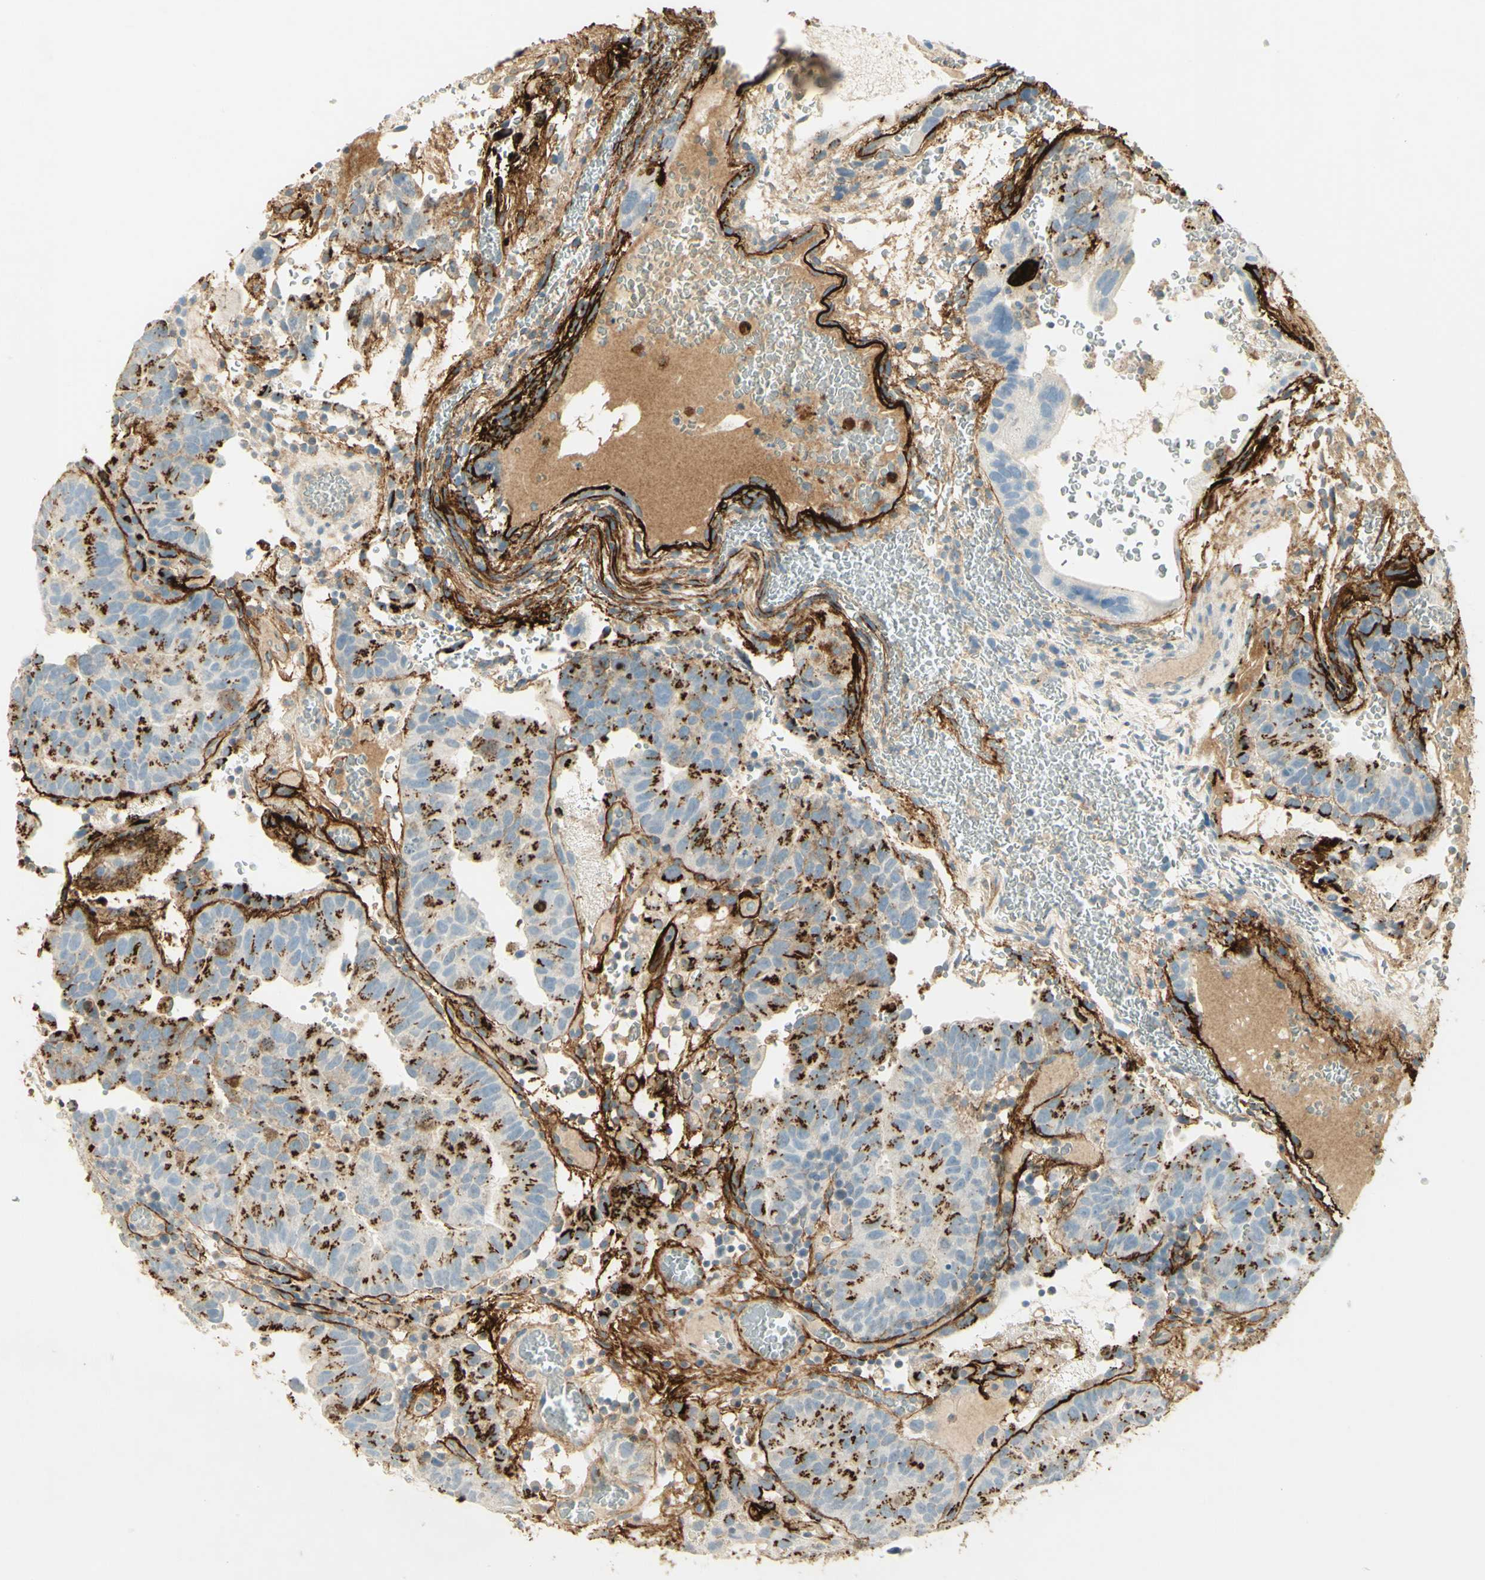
{"staining": {"intensity": "strong", "quantity": ">75%", "location": "cytoplasmic/membranous"}, "tissue": "testis cancer", "cell_type": "Tumor cells", "image_type": "cancer", "snomed": [{"axis": "morphology", "description": "Seminoma, NOS"}, {"axis": "morphology", "description": "Carcinoma, Embryonal, NOS"}, {"axis": "topography", "description": "Testis"}], "caption": "Tumor cells reveal high levels of strong cytoplasmic/membranous expression in about >75% of cells in seminoma (testis).", "gene": "TNN", "patient": {"sex": "male", "age": 52}}